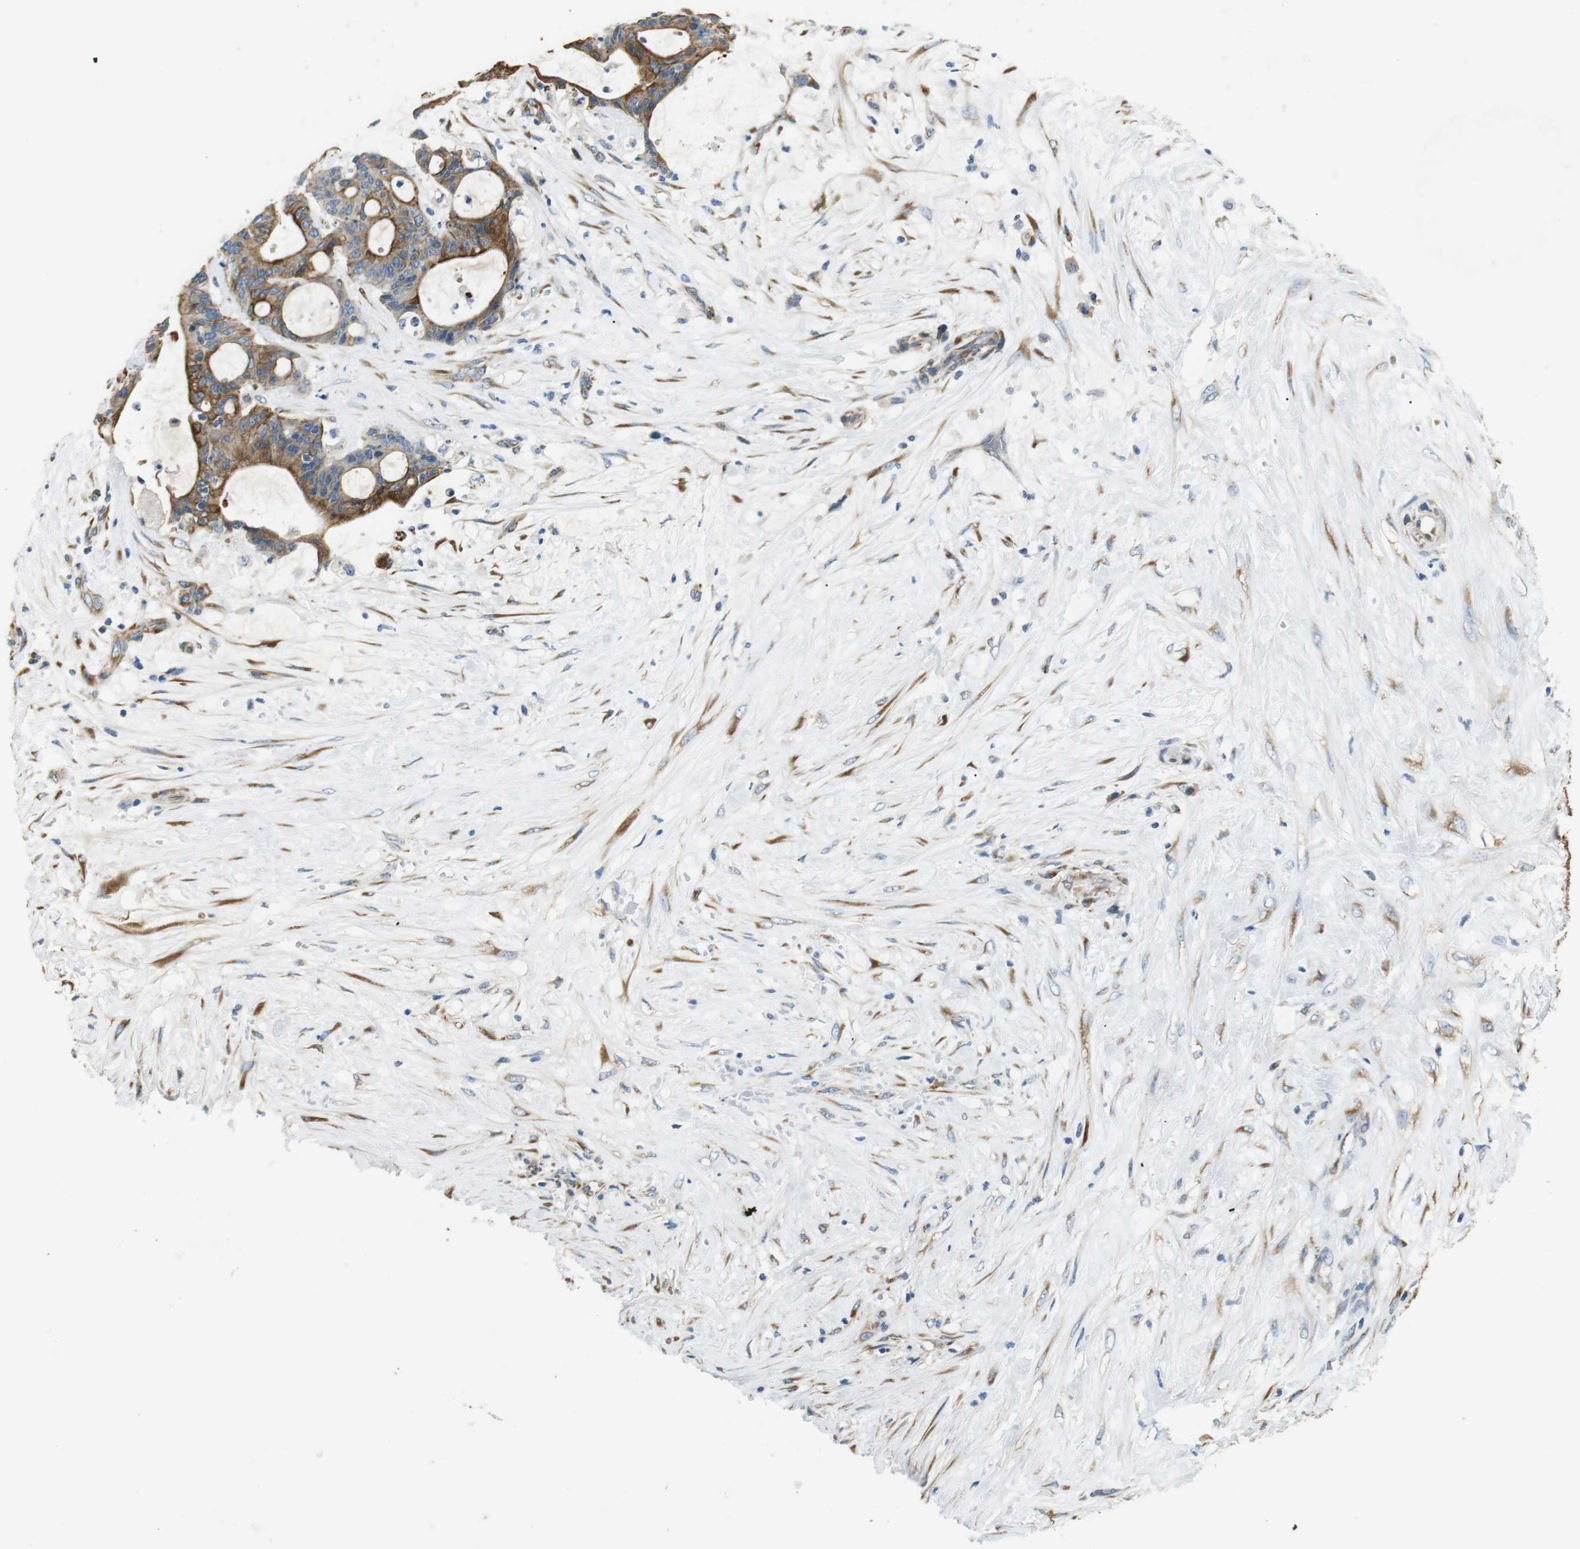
{"staining": {"intensity": "moderate", "quantity": ">75%", "location": "cytoplasmic/membranous"}, "tissue": "liver cancer", "cell_type": "Tumor cells", "image_type": "cancer", "snomed": [{"axis": "morphology", "description": "Cholangiocarcinoma"}, {"axis": "topography", "description": "Liver"}], "caption": "Human cholangiocarcinoma (liver) stained with a brown dye exhibits moderate cytoplasmic/membranous positive expression in about >75% of tumor cells.", "gene": "UNC5CL", "patient": {"sex": "female", "age": 73}}